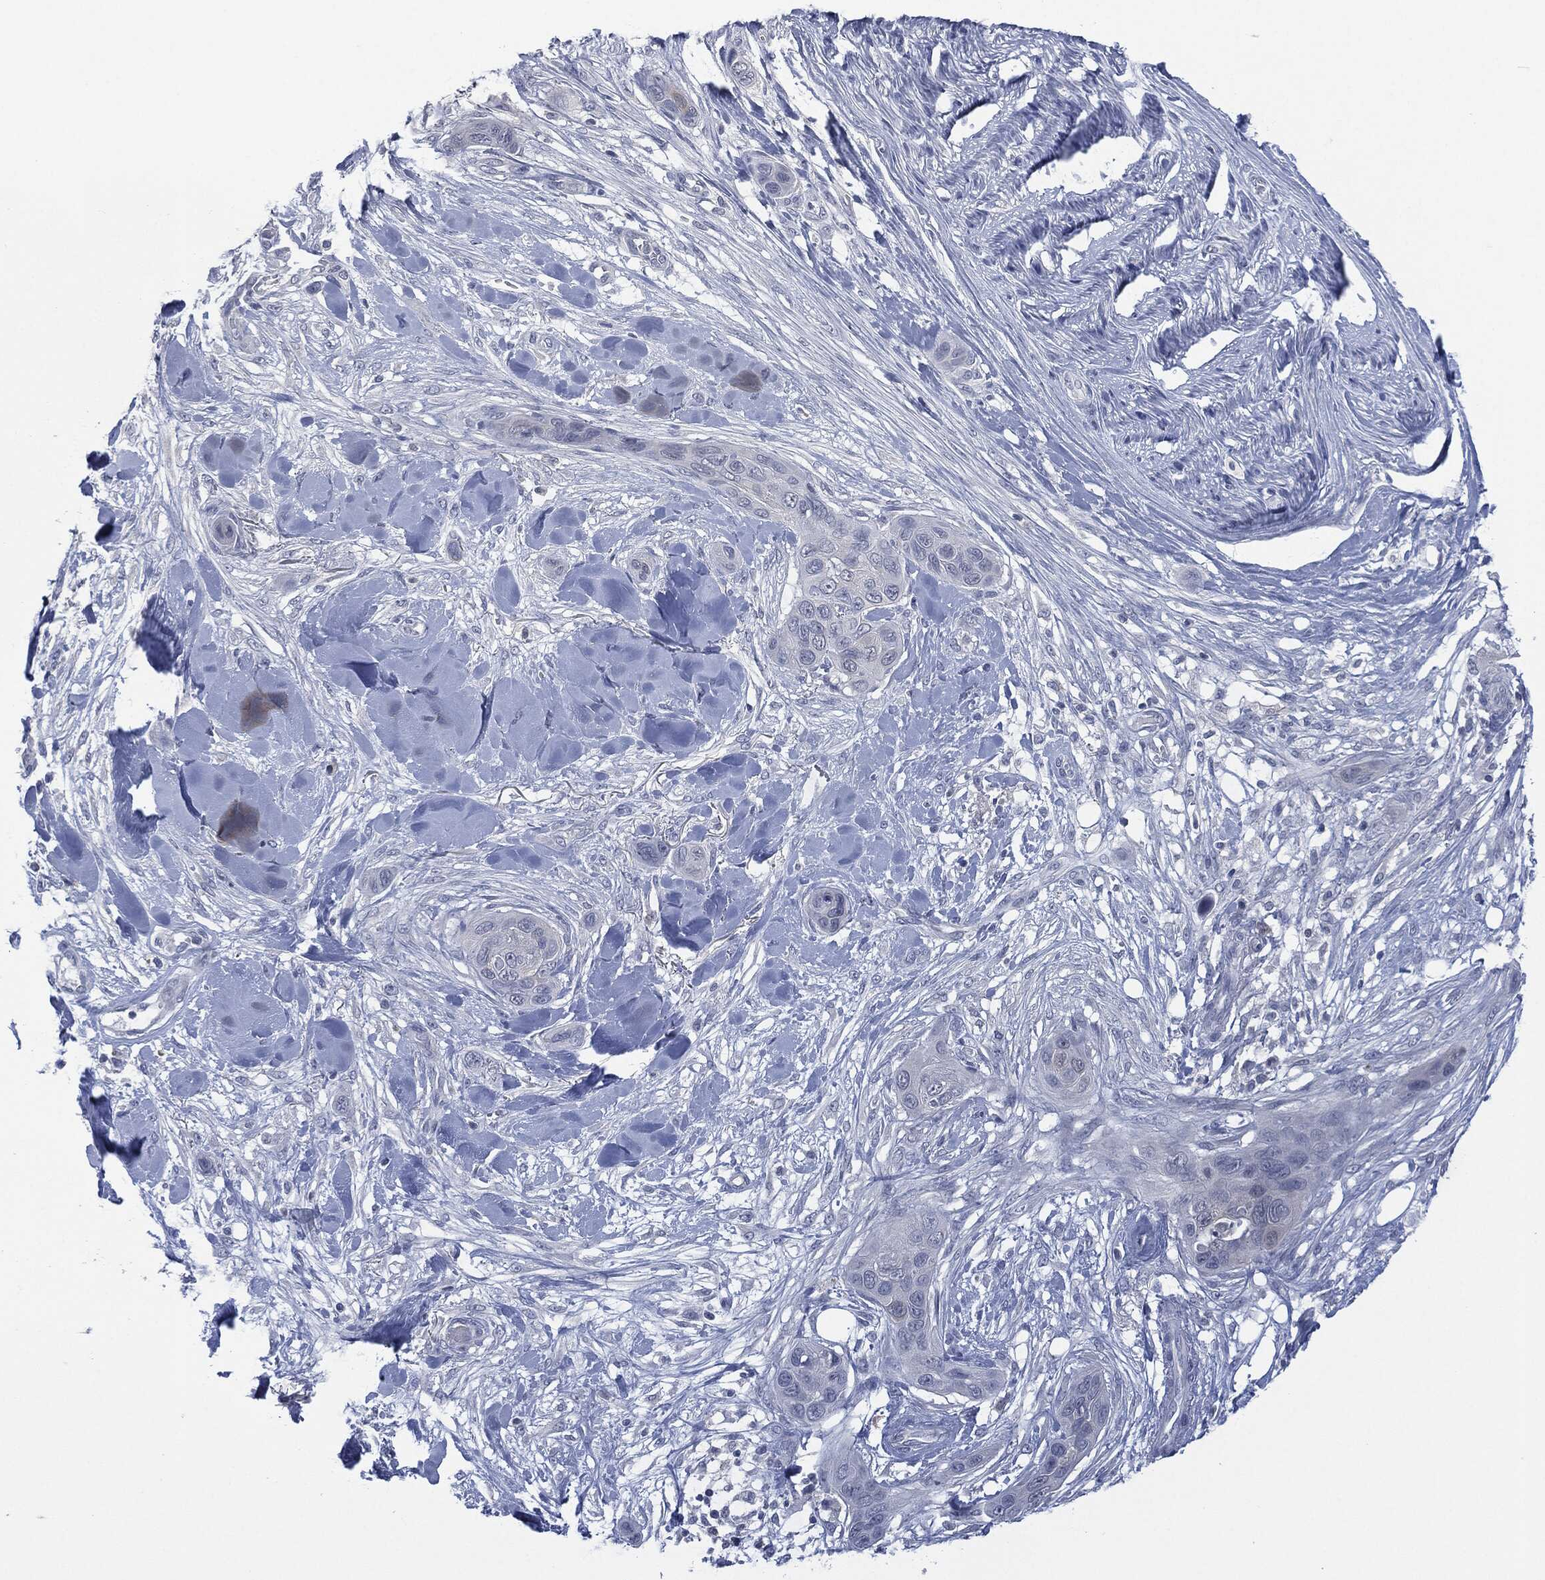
{"staining": {"intensity": "negative", "quantity": "none", "location": "none"}, "tissue": "skin cancer", "cell_type": "Tumor cells", "image_type": "cancer", "snomed": [{"axis": "morphology", "description": "Squamous cell carcinoma, NOS"}, {"axis": "topography", "description": "Skin"}], "caption": "There is no significant positivity in tumor cells of skin cancer. (Brightfield microscopy of DAB (3,3'-diaminobenzidine) IHC at high magnification).", "gene": "IL1RN", "patient": {"sex": "male", "age": 78}}